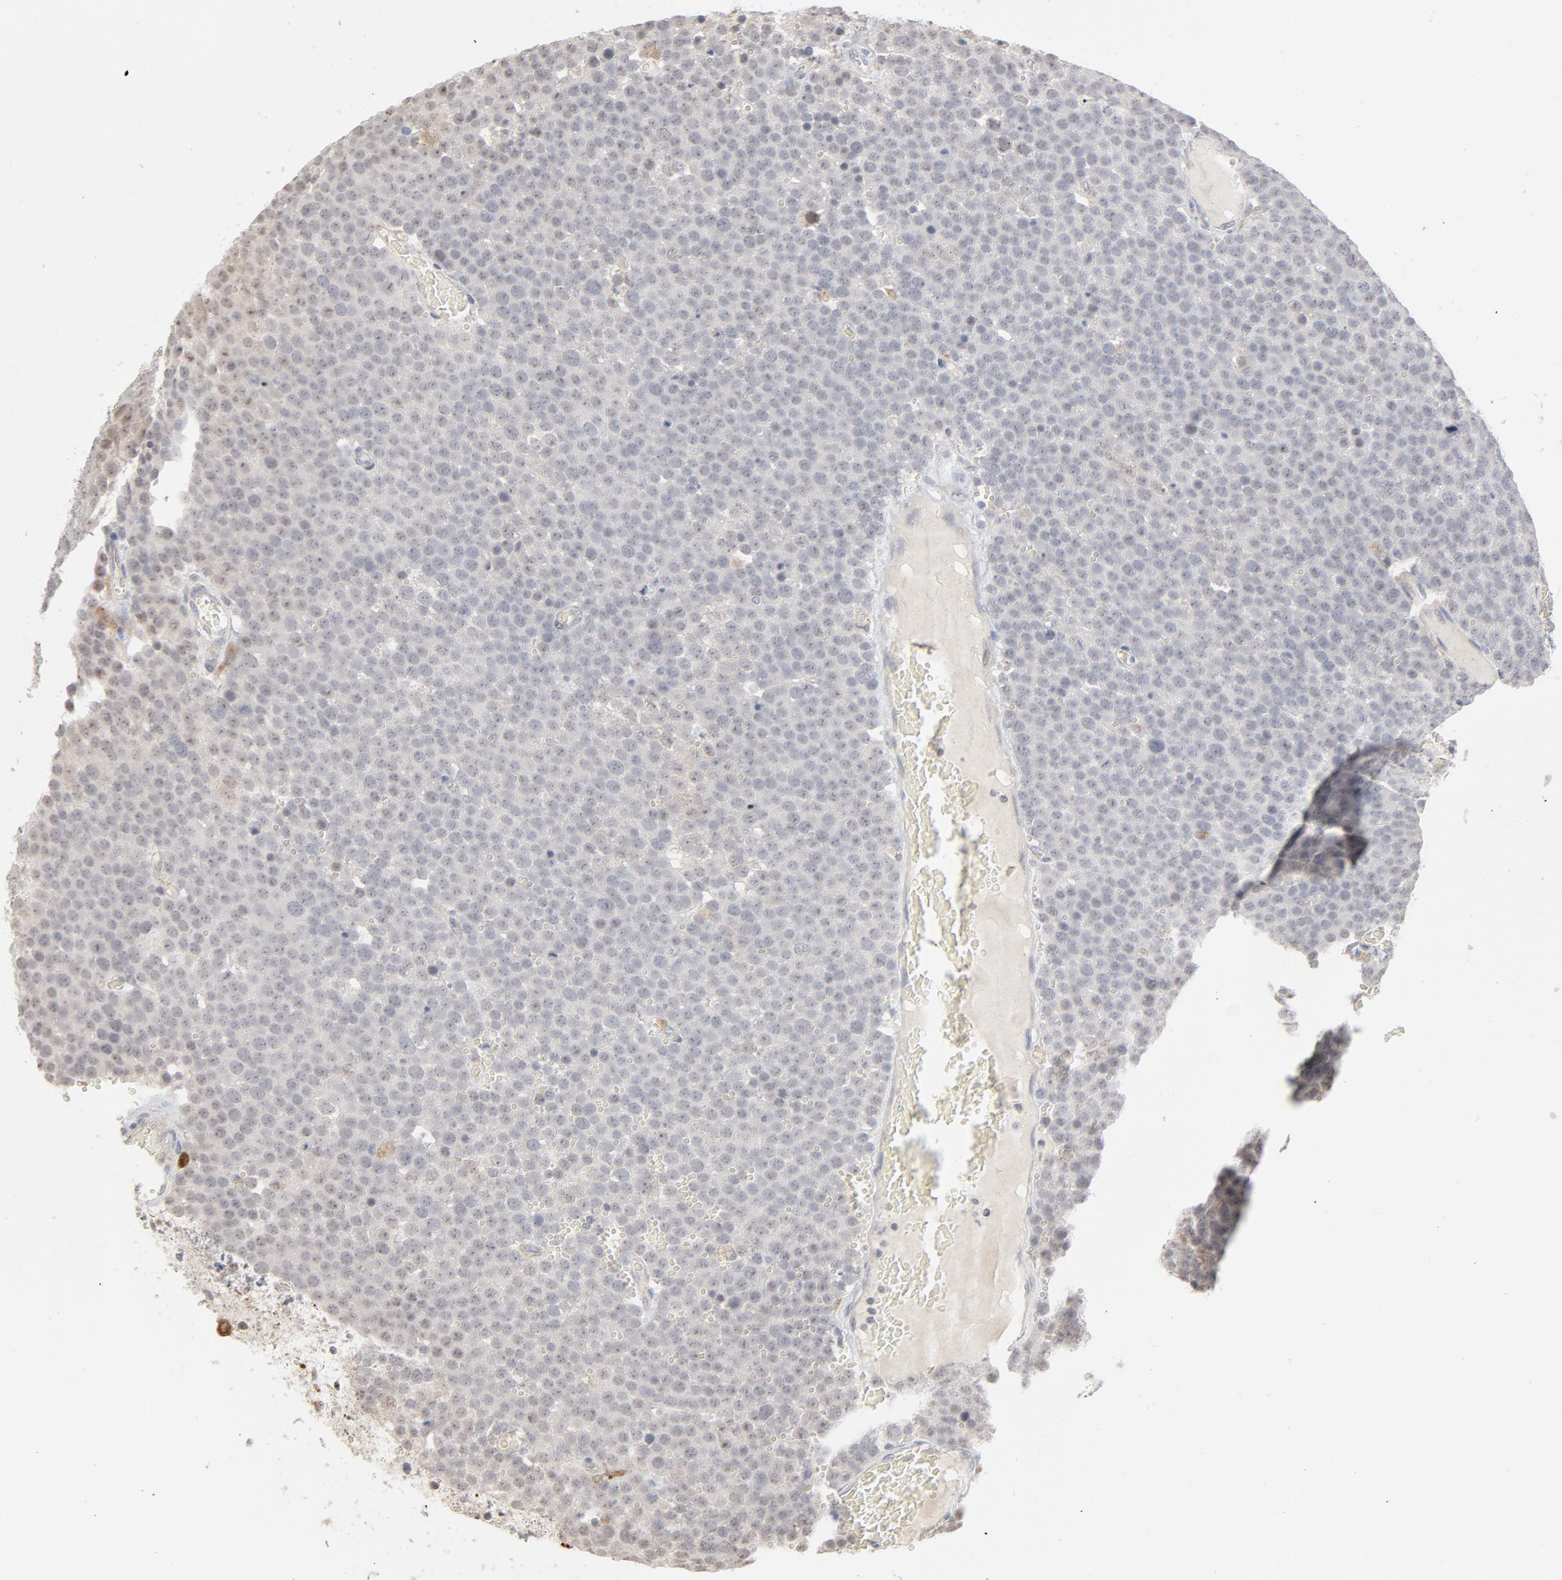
{"staining": {"intensity": "negative", "quantity": "none", "location": "none"}, "tissue": "testis cancer", "cell_type": "Tumor cells", "image_type": "cancer", "snomed": [{"axis": "morphology", "description": "Seminoma, NOS"}, {"axis": "topography", "description": "Testis"}], "caption": "An IHC histopathology image of testis cancer (seminoma) is shown. There is no staining in tumor cells of testis cancer (seminoma).", "gene": "POMT2", "patient": {"sex": "male", "age": 71}}